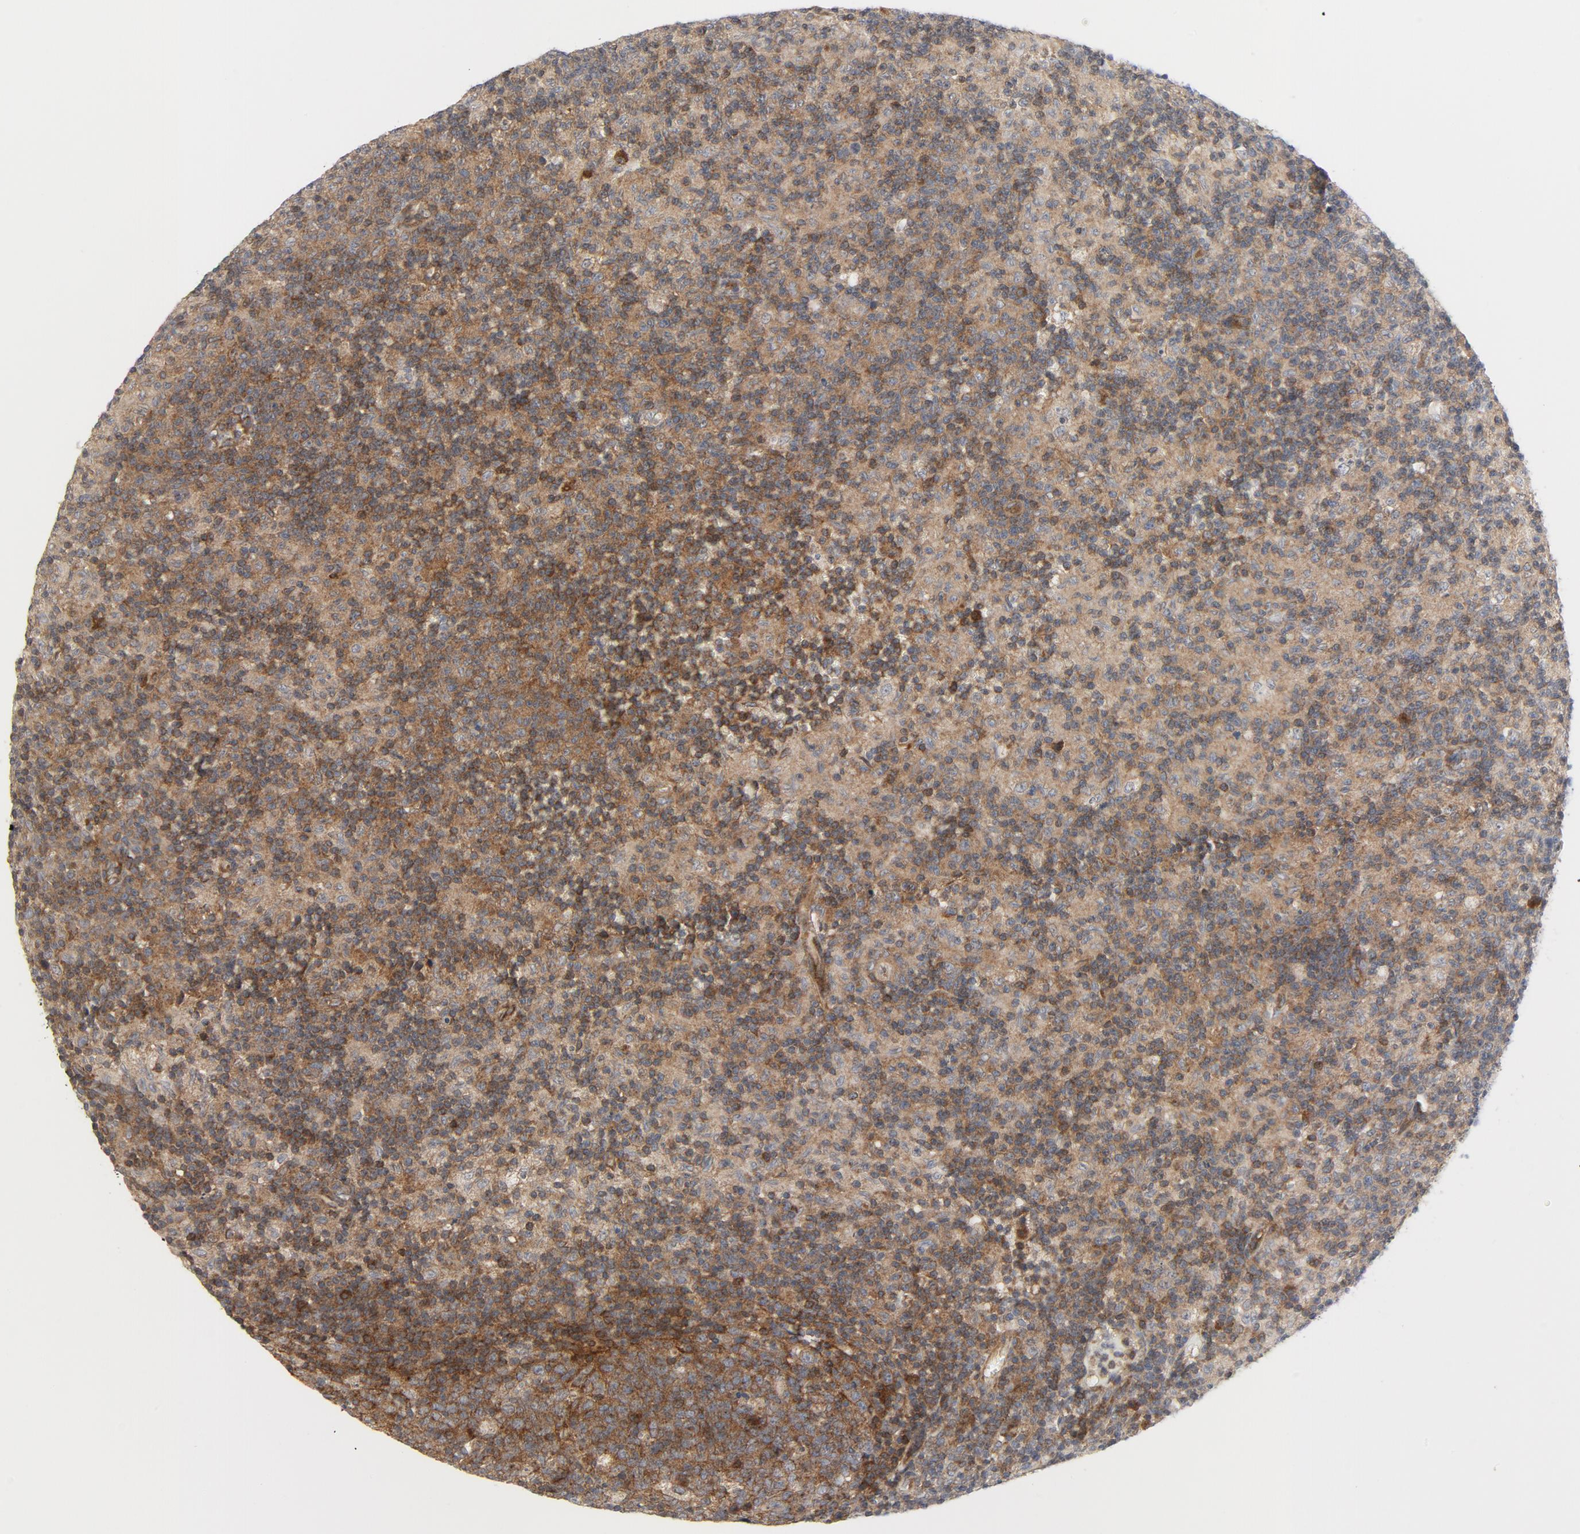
{"staining": {"intensity": "moderate", "quantity": ">75%", "location": "cytoplasmic/membranous"}, "tissue": "lymph node", "cell_type": "Germinal center cells", "image_type": "normal", "snomed": [{"axis": "morphology", "description": "Normal tissue, NOS"}, {"axis": "morphology", "description": "Inflammation, NOS"}, {"axis": "topography", "description": "Lymph node"}], "caption": "A brown stain highlights moderate cytoplasmic/membranous expression of a protein in germinal center cells of benign human lymph node.", "gene": "TSG101", "patient": {"sex": "male", "age": 55}}